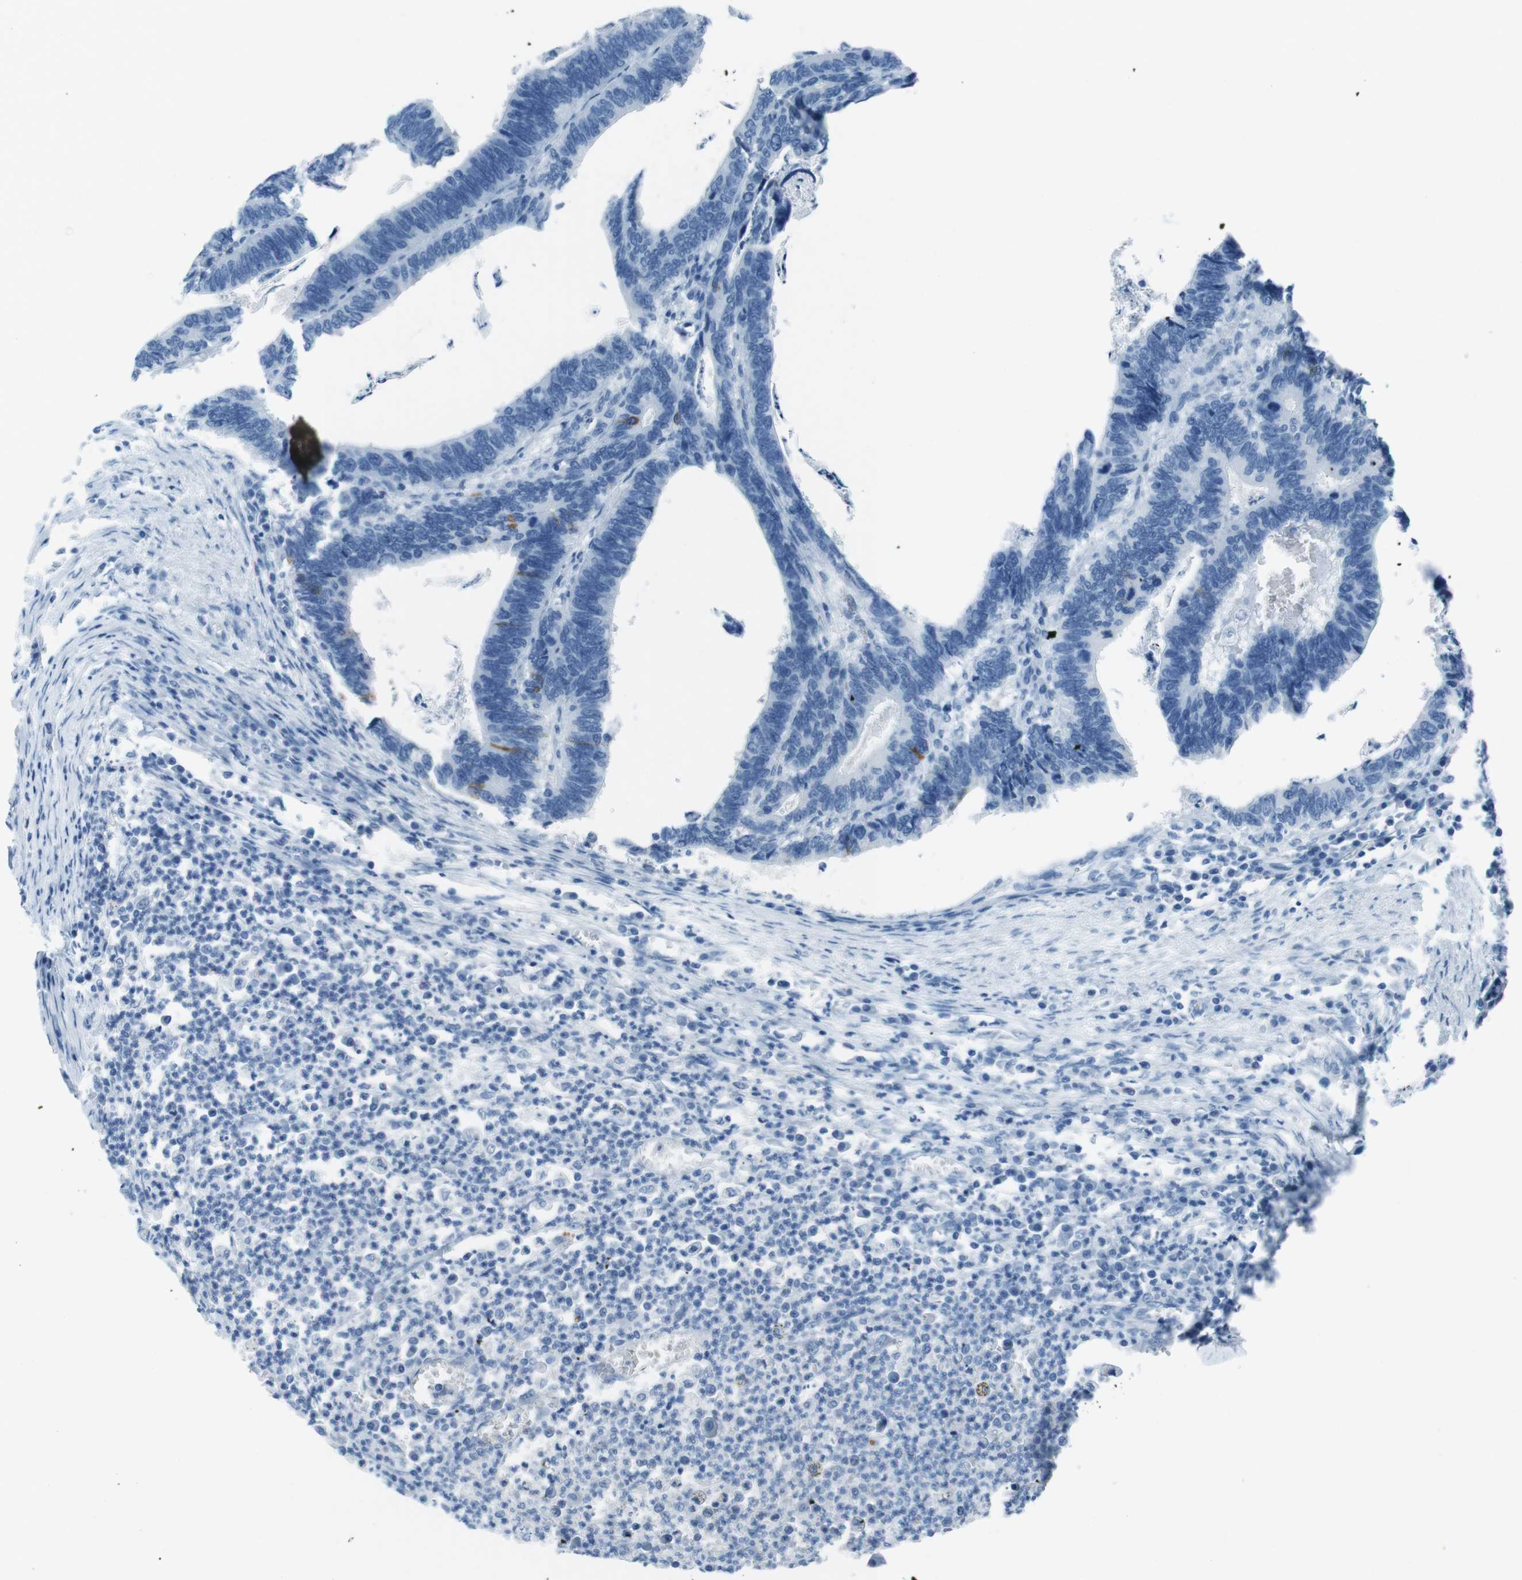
{"staining": {"intensity": "moderate", "quantity": "<25%", "location": "cytoplasmic/membranous"}, "tissue": "colorectal cancer", "cell_type": "Tumor cells", "image_type": "cancer", "snomed": [{"axis": "morphology", "description": "Adenocarcinoma, NOS"}, {"axis": "topography", "description": "Colon"}], "caption": "IHC staining of adenocarcinoma (colorectal), which exhibits low levels of moderate cytoplasmic/membranous positivity in about <25% of tumor cells indicating moderate cytoplasmic/membranous protein expression. The staining was performed using DAB (brown) for protein detection and nuclei were counterstained in hematoxylin (blue).", "gene": "TMEM207", "patient": {"sex": "male", "age": 72}}